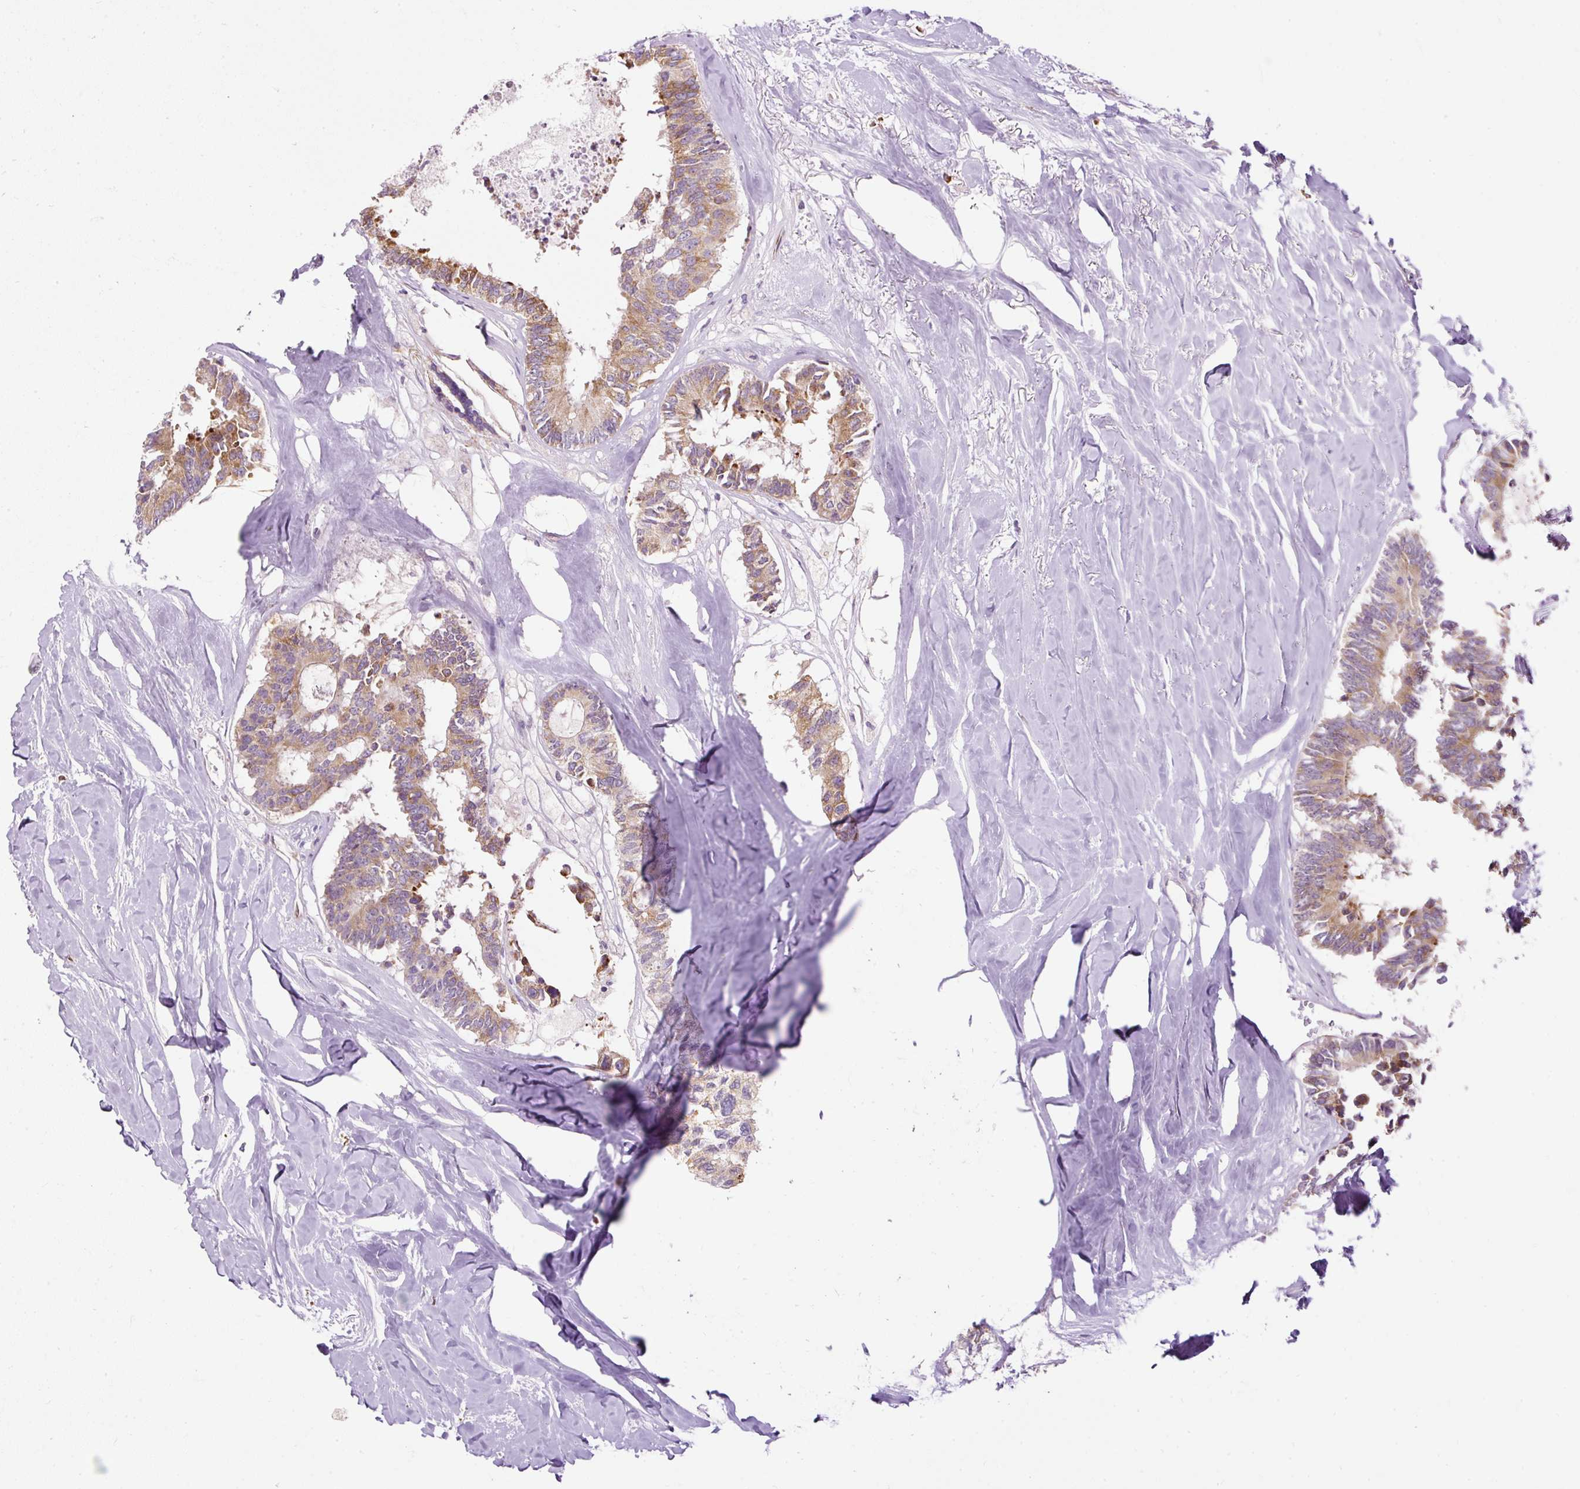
{"staining": {"intensity": "moderate", "quantity": ">75%", "location": "cytoplasmic/membranous"}, "tissue": "colorectal cancer", "cell_type": "Tumor cells", "image_type": "cancer", "snomed": [{"axis": "morphology", "description": "Adenocarcinoma, NOS"}, {"axis": "topography", "description": "Colon"}, {"axis": "topography", "description": "Rectum"}], "caption": "Immunohistochemistry (DAB) staining of human colorectal cancer shows moderate cytoplasmic/membranous protein positivity in about >75% of tumor cells.", "gene": "FMC1", "patient": {"sex": "male", "age": 57}}